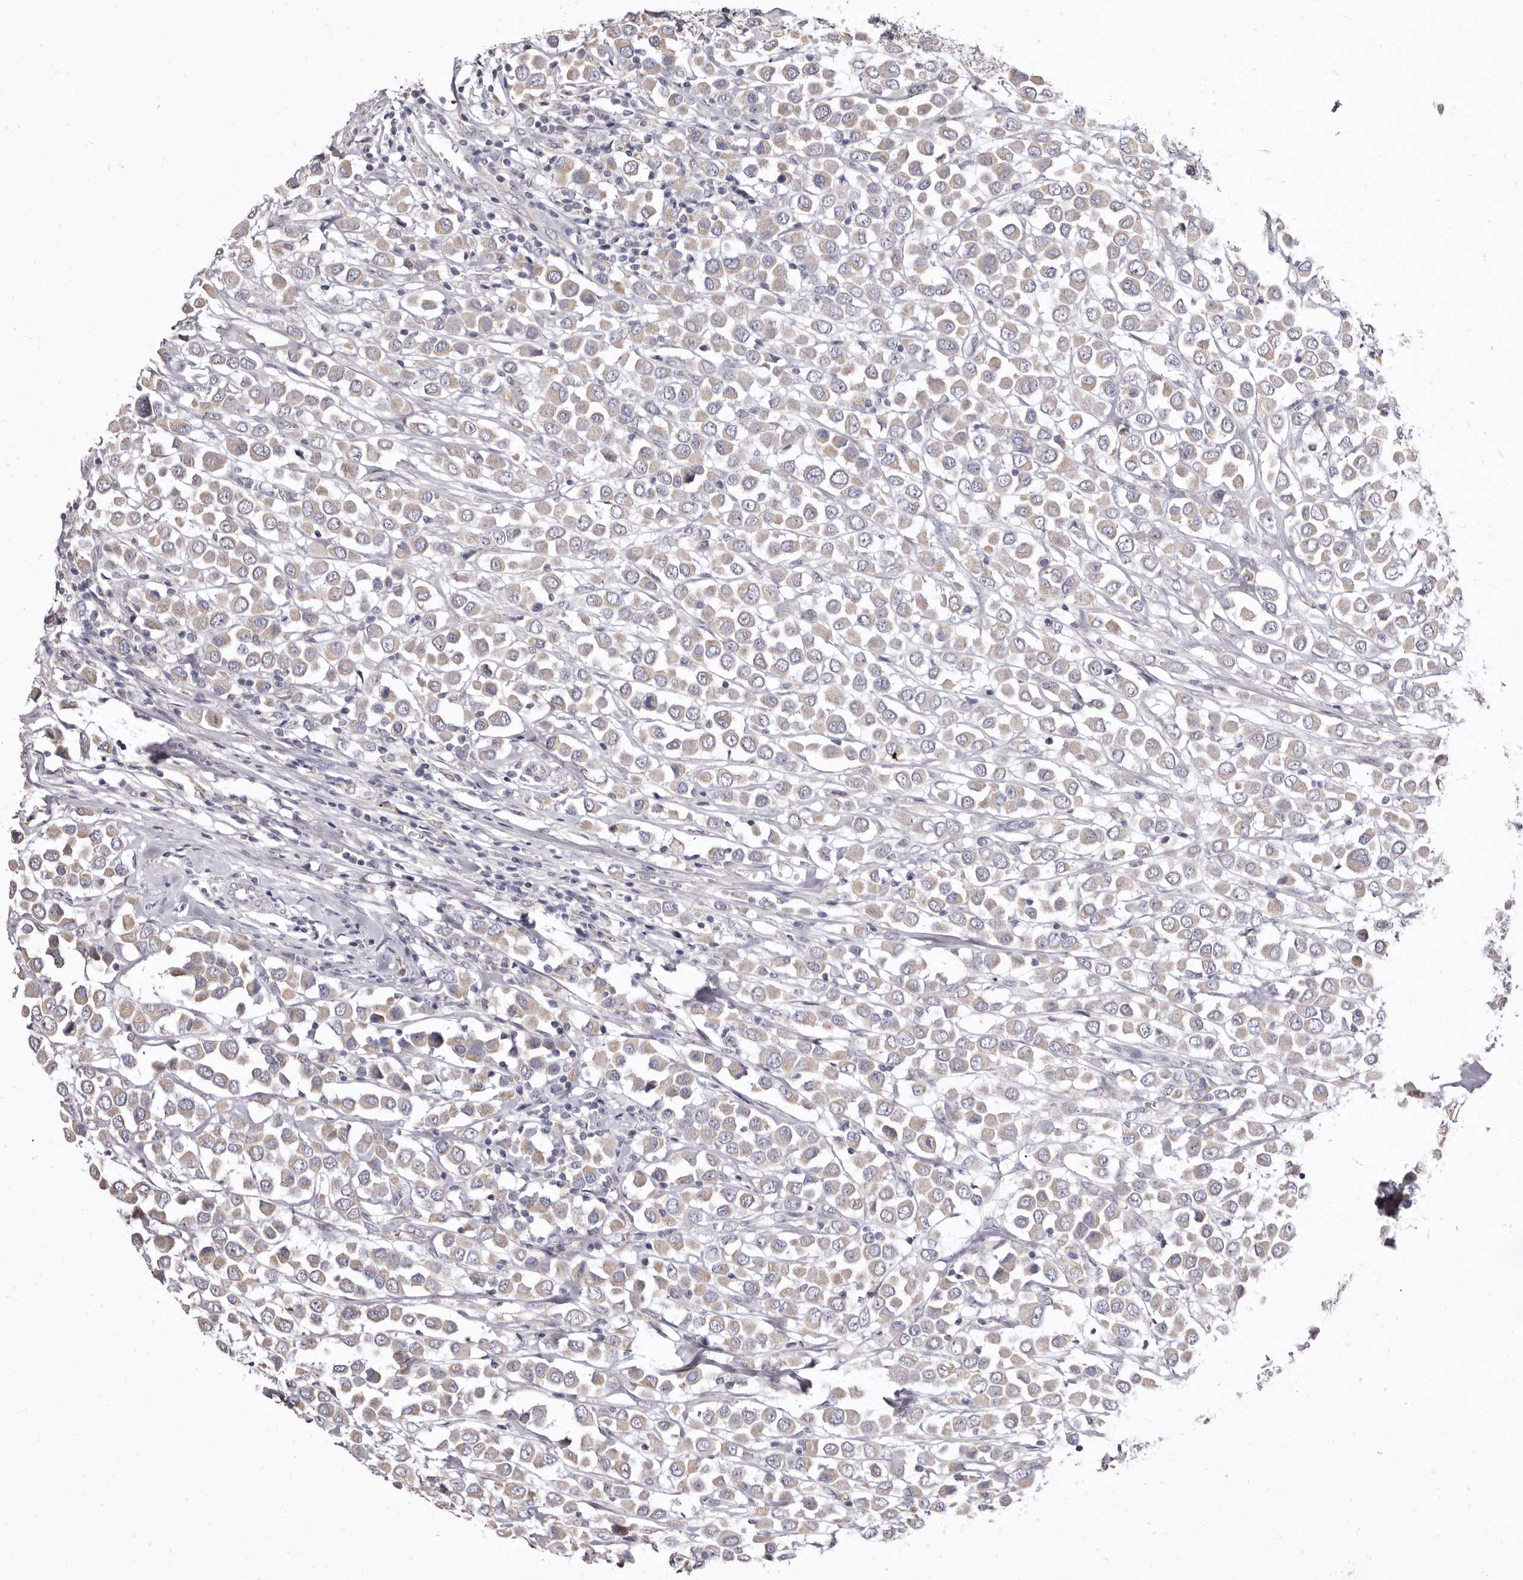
{"staining": {"intensity": "weak", "quantity": "<25%", "location": "cytoplasmic/membranous"}, "tissue": "breast cancer", "cell_type": "Tumor cells", "image_type": "cancer", "snomed": [{"axis": "morphology", "description": "Duct carcinoma"}, {"axis": "topography", "description": "Breast"}], "caption": "Tumor cells show no significant positivity in breast cancer.", "gene": "CYP2E1", "patient": {"sex": "female", "age": 61}}